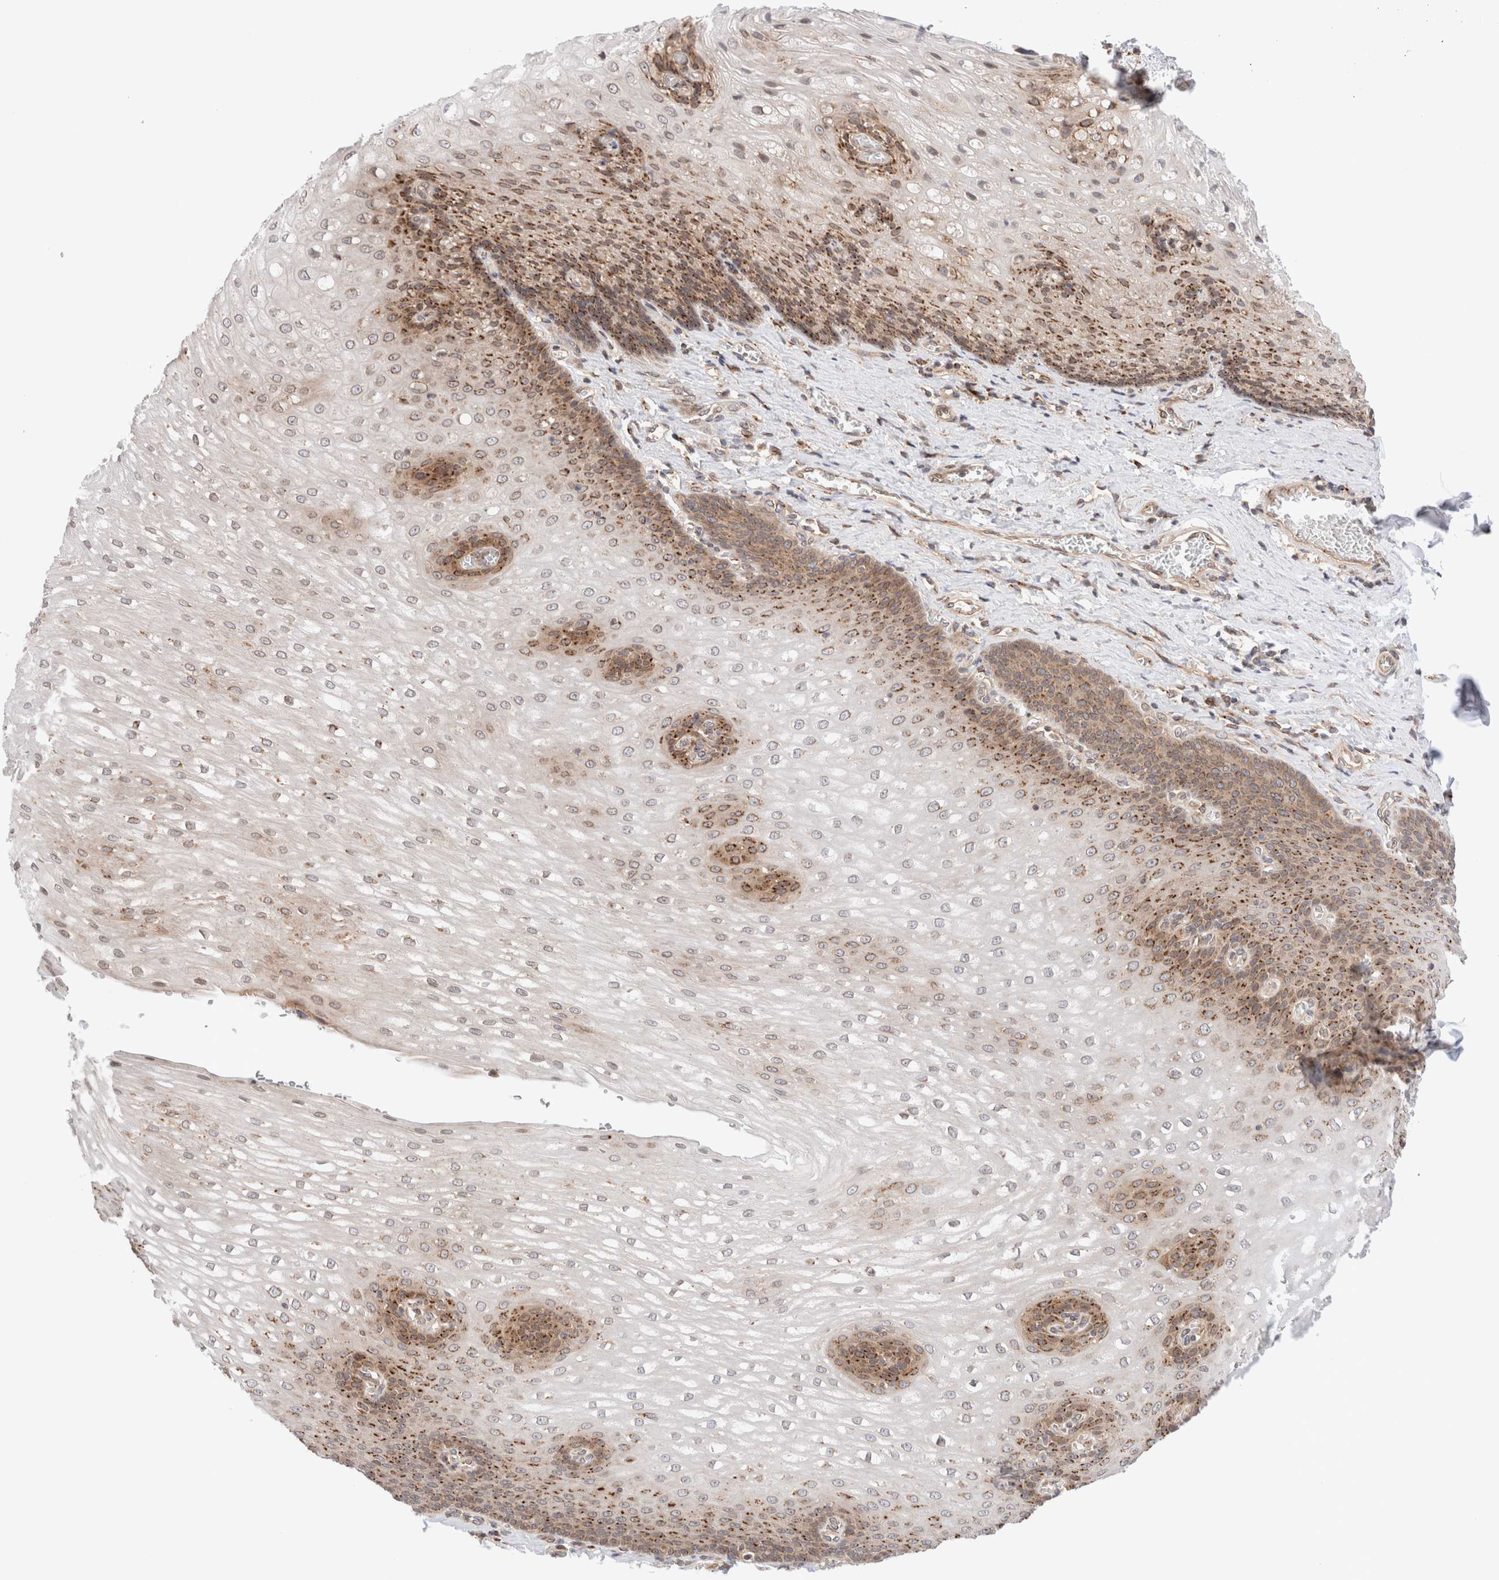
{"staining": {"intensity": "strong", "quantity": "25%-75%", "location": "cytoplasmic/membranous"}, "tissue": "esophagus", "cell_type": "Squamous epithelial cells", "image_type": "normal", "snomed": [{"axis": "morphology", "description": "Normal tissue, NOS"}, {"axis": "topography", "description": "Esophagus"}], "caption": "High-magnification brightfield microscopy of unremarkable esophagus stained with DAB (brown) and counterstained with hematoxylin (blue). squamous epithelial cells exhibit strong cytoplasmic/membranous staining is seen in about25%-75% of cells. Nuclei are stained in blue.", "gene": "GCN1", "patient": {"sex": "male", "age": 48}}